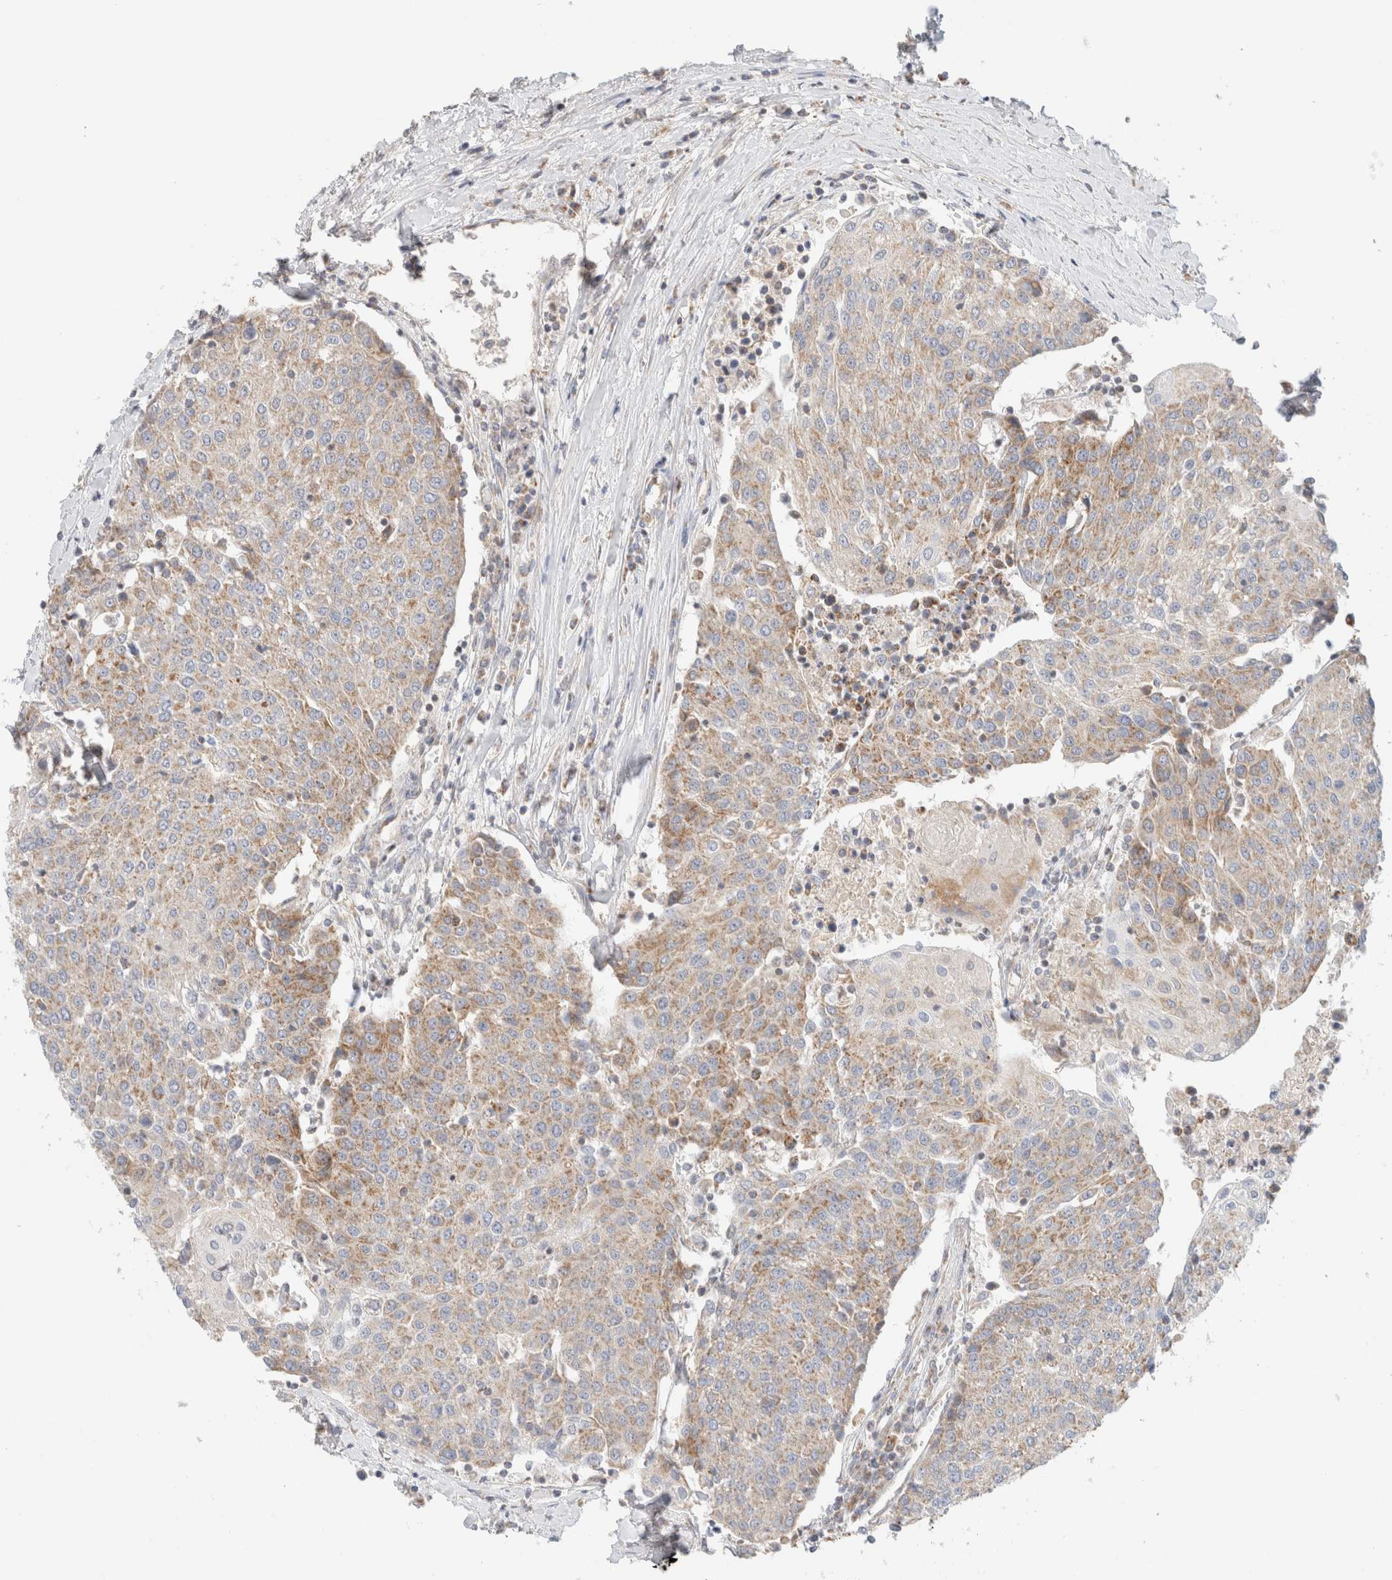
{"staining": {"intensity": "weak", "quantity": ">75%", "location": "cytoplasmic/membranous"}, "tissue": "urothelial cancer", "cell_type": "Tumor cells", "image_type": "cancer", "snomed": [{"axis": "morphology", "description": "Urothelial carcinoma, High grade"}, {"axis": "topography", "description": "Urinary bladder"}], "caption": "A photomicrograph of human urothelial cancer stained for a protein demonstrates weak cytoplasmic/membranous brown staining in tumor cells. (DAB IHC, brown staining for protein, blue staining for nuclei).", "gene": "MRM3", "patient": {"sex": "female", "age": 85}}